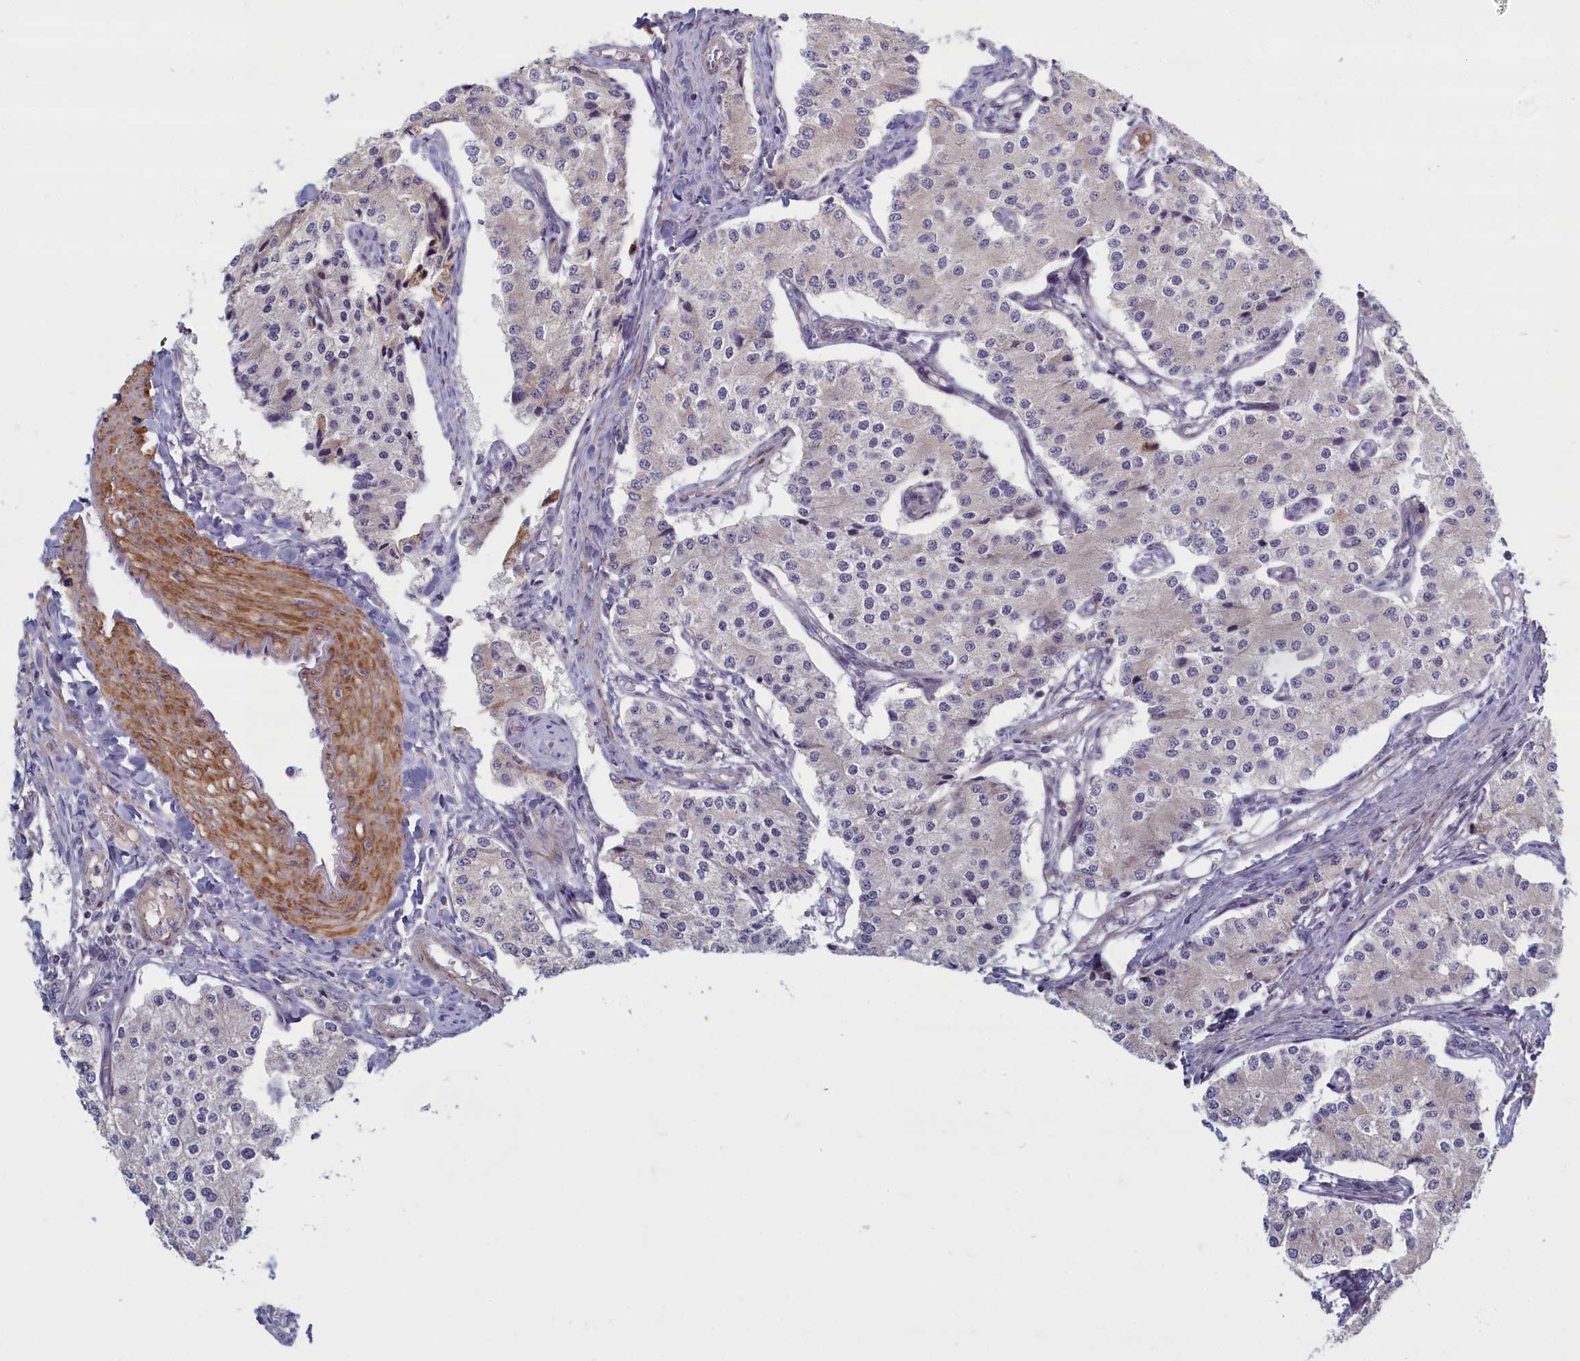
{"staining": {"intensity": "negative", "quantity": "none", "location": "none"}, "tissue": "carcinoid", "cell_type": "Tumor cells", "image_type": "cancer", "snomed": [{"axis": "morphology", "description": "Carcinoid, malignant, NOS"}, {"axis": "topography", "description": "Colon"}], "caption": "The photomicrograph shows no staining of tumor cells in malignant carcinoid.", "gene": "TRPM4", "patient": {"sex": "female", "age": 52}}